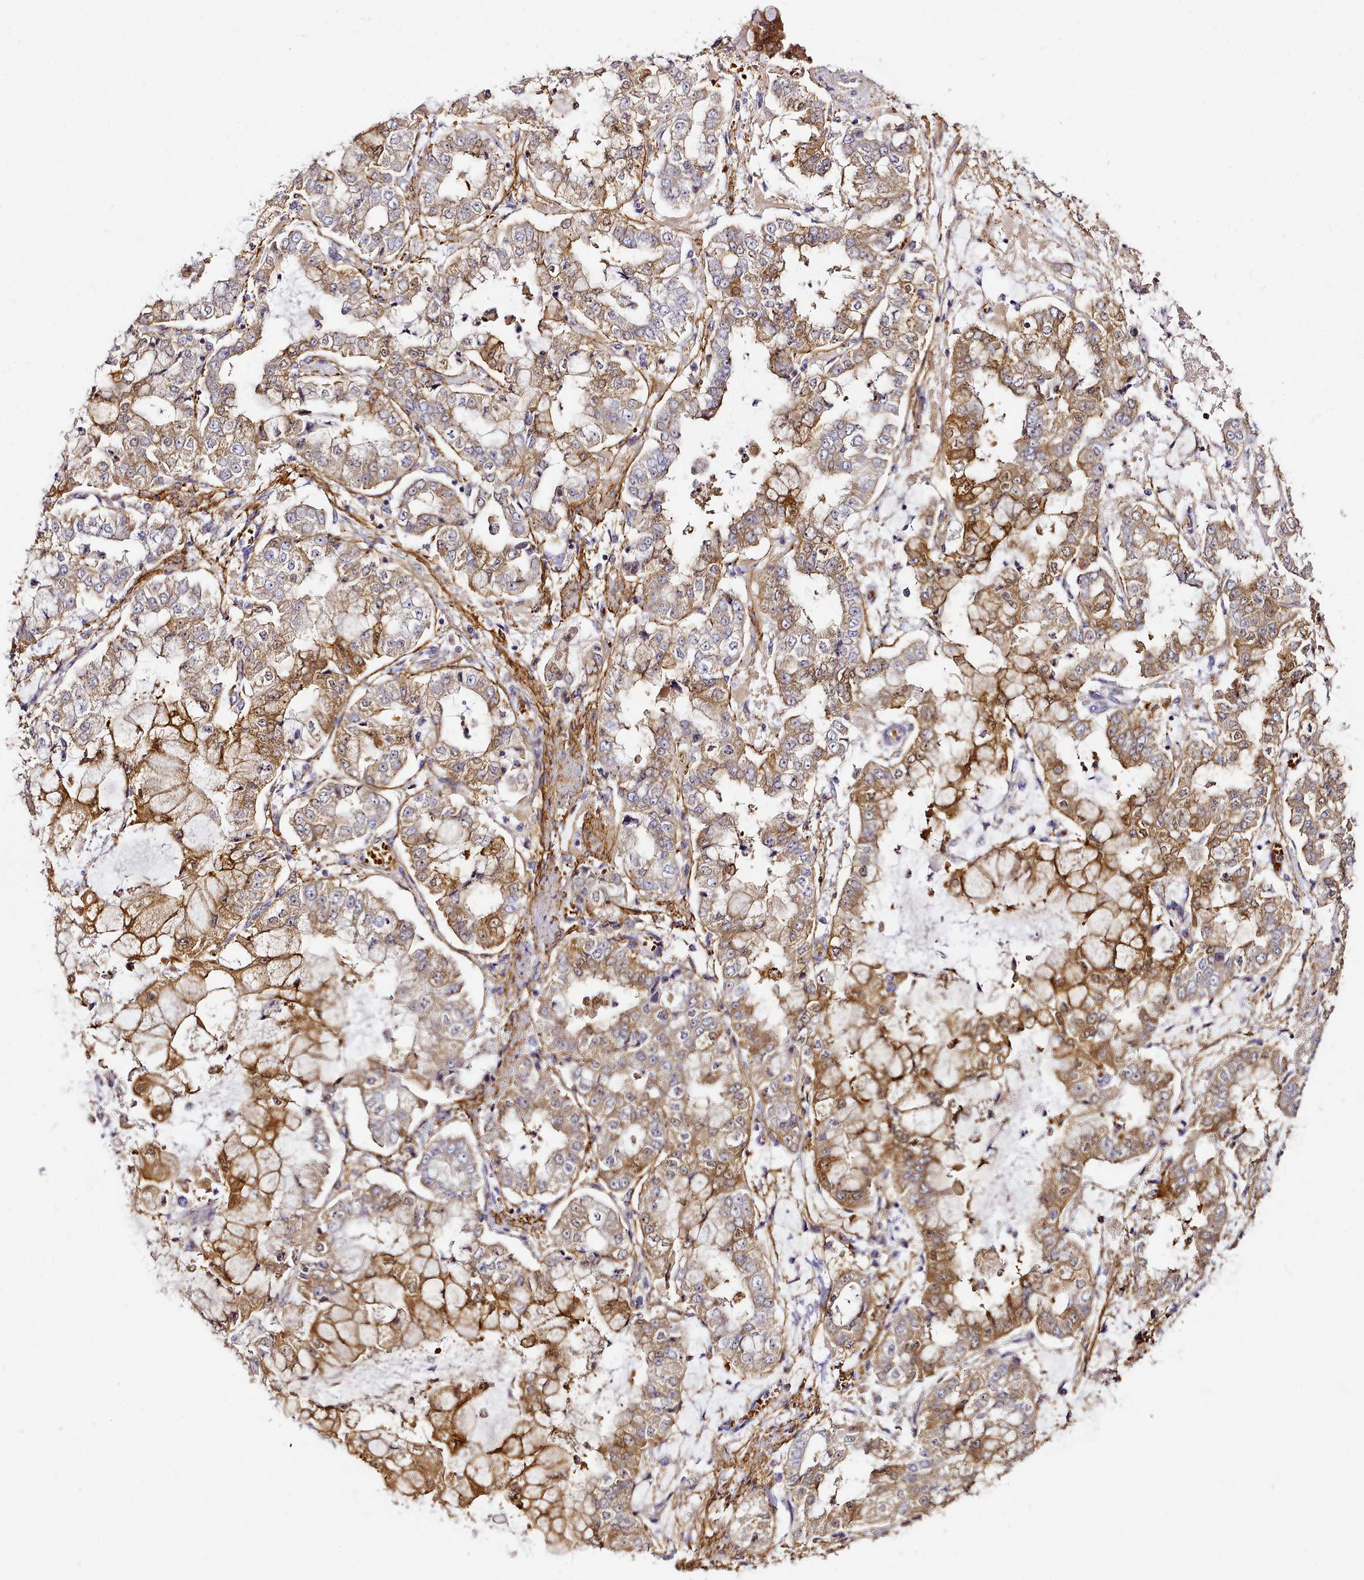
{"staining": {"intensity": "moderate", "quantity": "25%-75%", "location": "cytoplasmic/membranous"}, "tissue": "stomach cancer", "cell_type": "Tumor cells", "image_type": "cancer", "snomed": [{"axis": "morphology", "description": "Adenocarcinoma, NOS"}, {"axis": "topography", "description": "Stomach"}], "caption": "Immunohistochemistry staining of adenocarcinoma (stomach), which shows medium levels of moderate cytoplasmic/membranous staining in about 25%-75% of tumor cells indicating moderate cytoplasmic/membranous protein expression. The staining was performed using DAB (brown) for protein detection and nuclei were counterstained in hematoxylin (blue).", "gene": "NBPF1", "patient": {"sex": "male", "age": 76}}